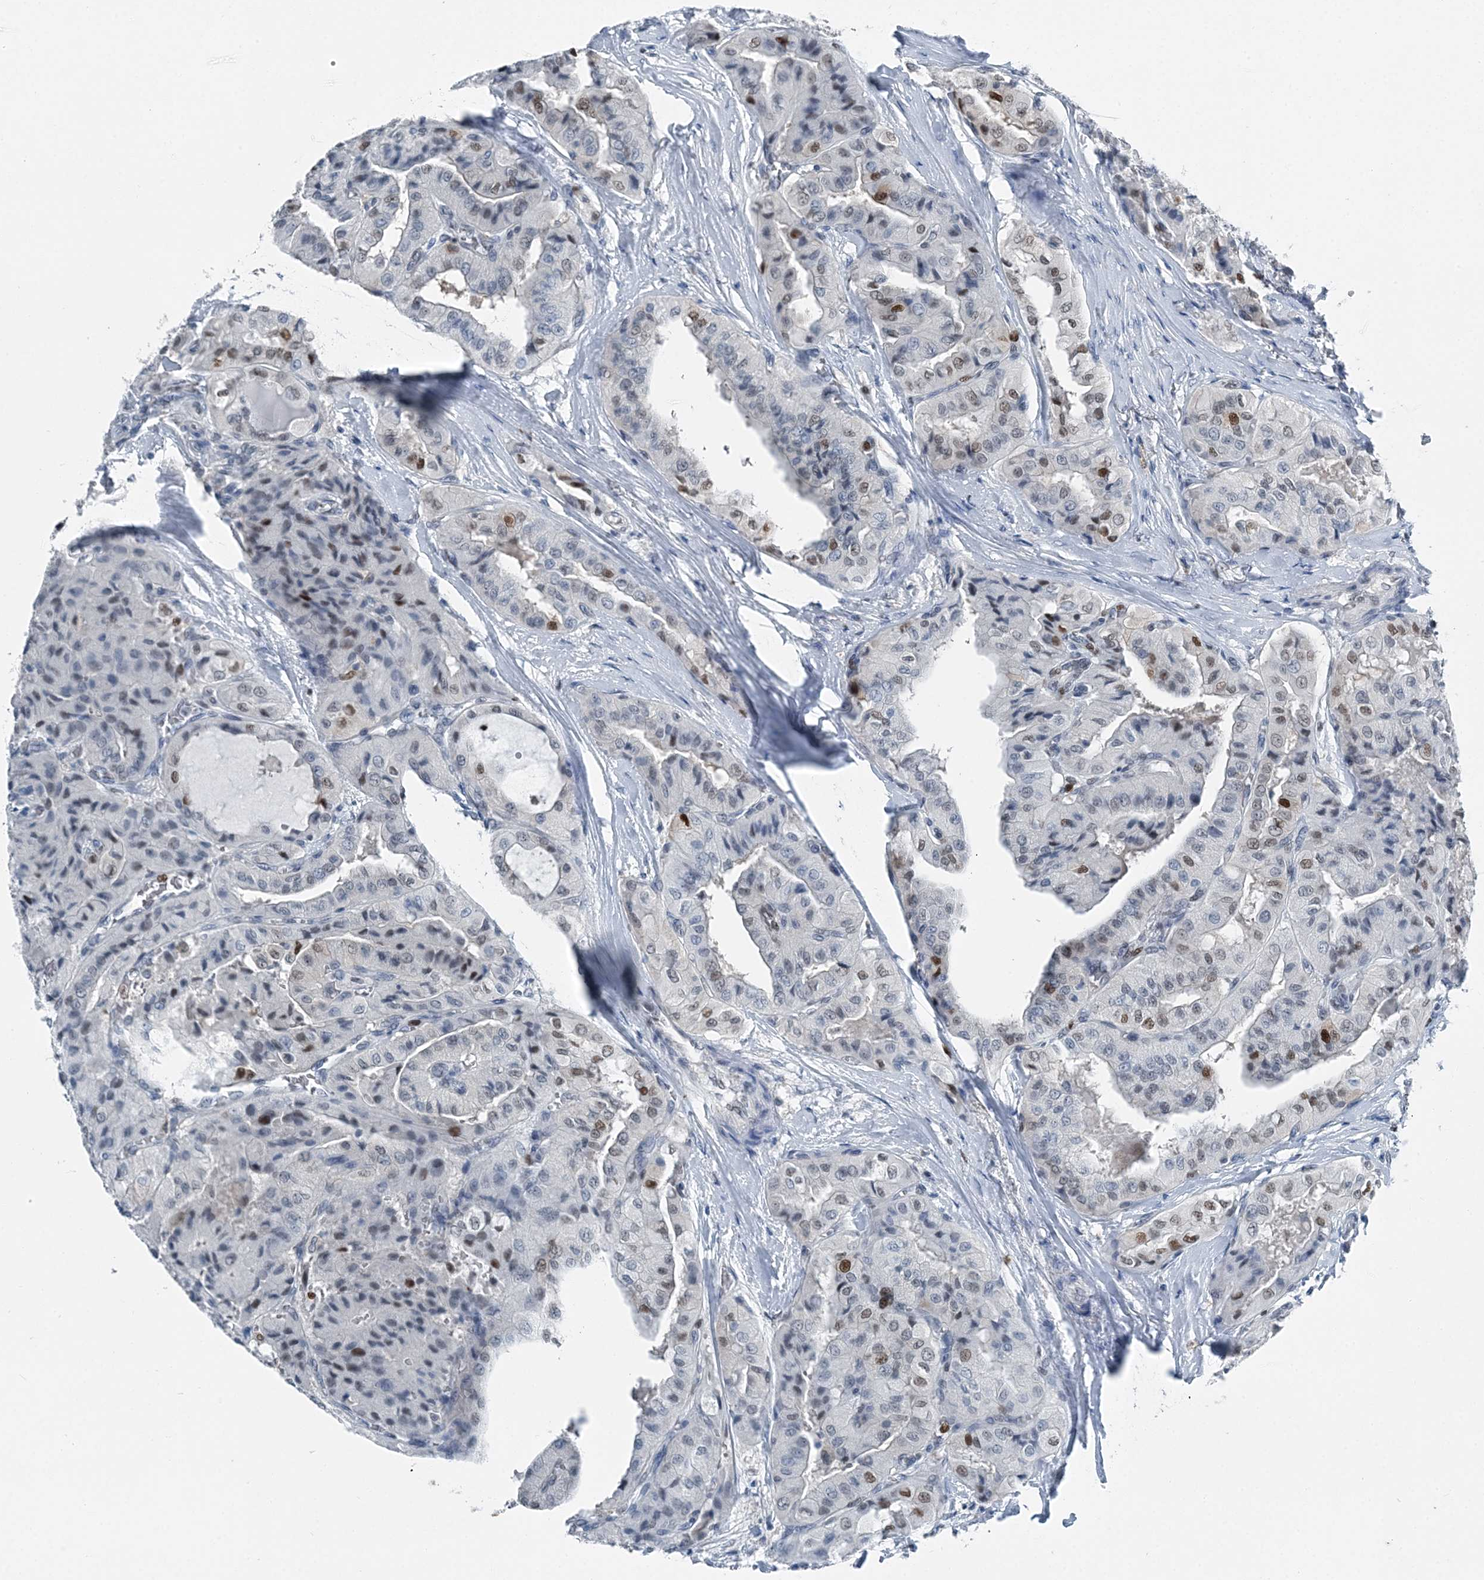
{"staining": {"intensity": "moderate", "quantity": "<25%", "location": "nuclear"}, "tissue": "thyroid cancer", "cell_type": "Tumor cells", "image_type": "cancer", "snomed": [{"axis": "morphology", "description": "Papillary adenocarcinoma, NOS"}, {"axis": "topography", "description": "Thyroid gland"}], "caption": "This image displays immunohistochemistry staining of thyroid cancer (papillary adenocarcinoma), with low moderate nuclear expression in about <25% of tumor cells.", "gene": "HAT1", "patient": {"sex": "female", "age": 59}}